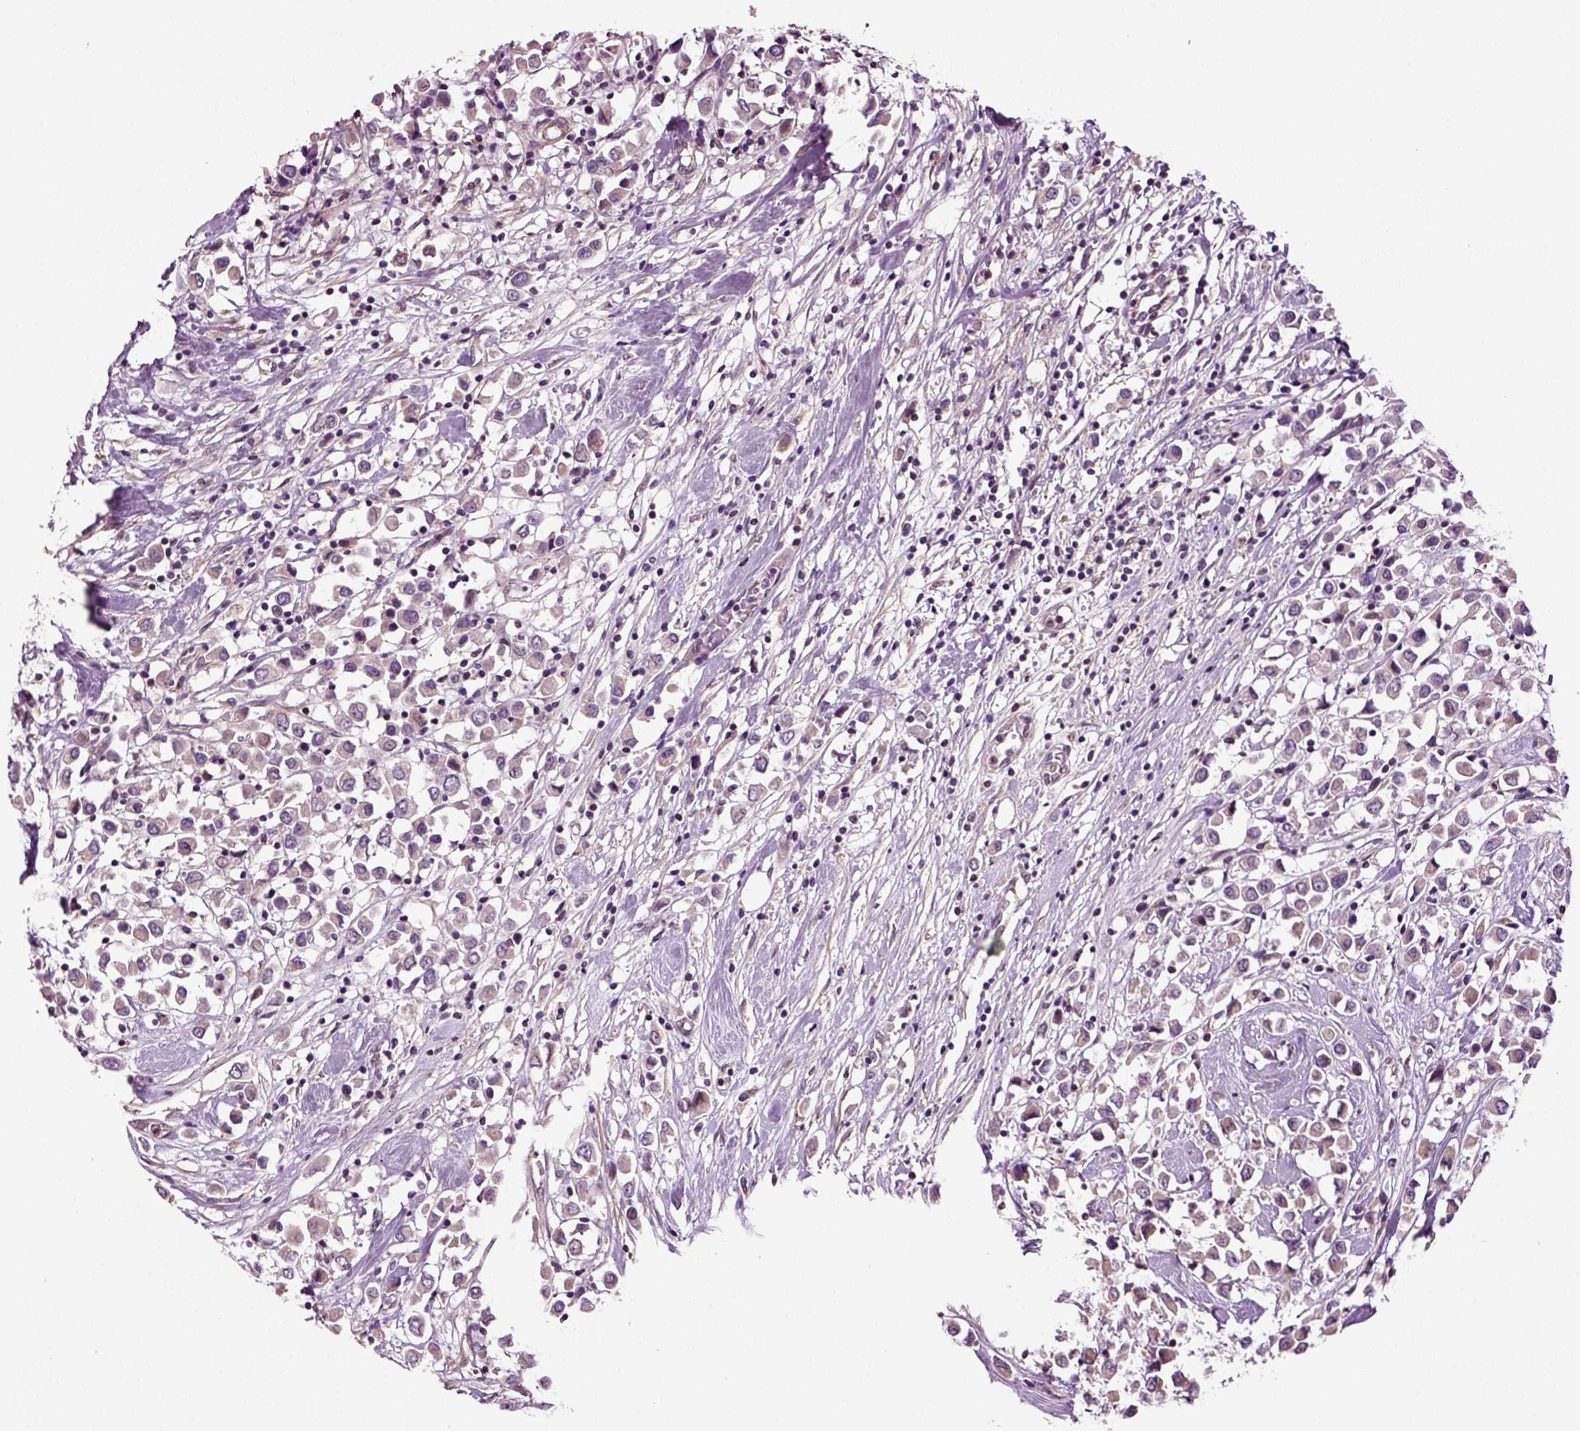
{"staining": {"intensity": "weak", "quantity": ">75%", "location": "cytoplasmic/membranous"}, "tissue": "breast cancer", "cell_type": "Tumor cells", "image_type": "cancer", "snomed": [{"axis": "morphology", "description": "Duct carcinoma"}, {"axis": "topography", "description": "Breast"}], "caption": "This is a photomicrograph of immunohistochemistry (IHC) staining of breast cancer (invasive ductal carcinoma), which shows weak staining in the cytoplasmic/membranous of tumor cells.", "gene": "HAGHL", "patient": {"sex": "female", "age": 61}}